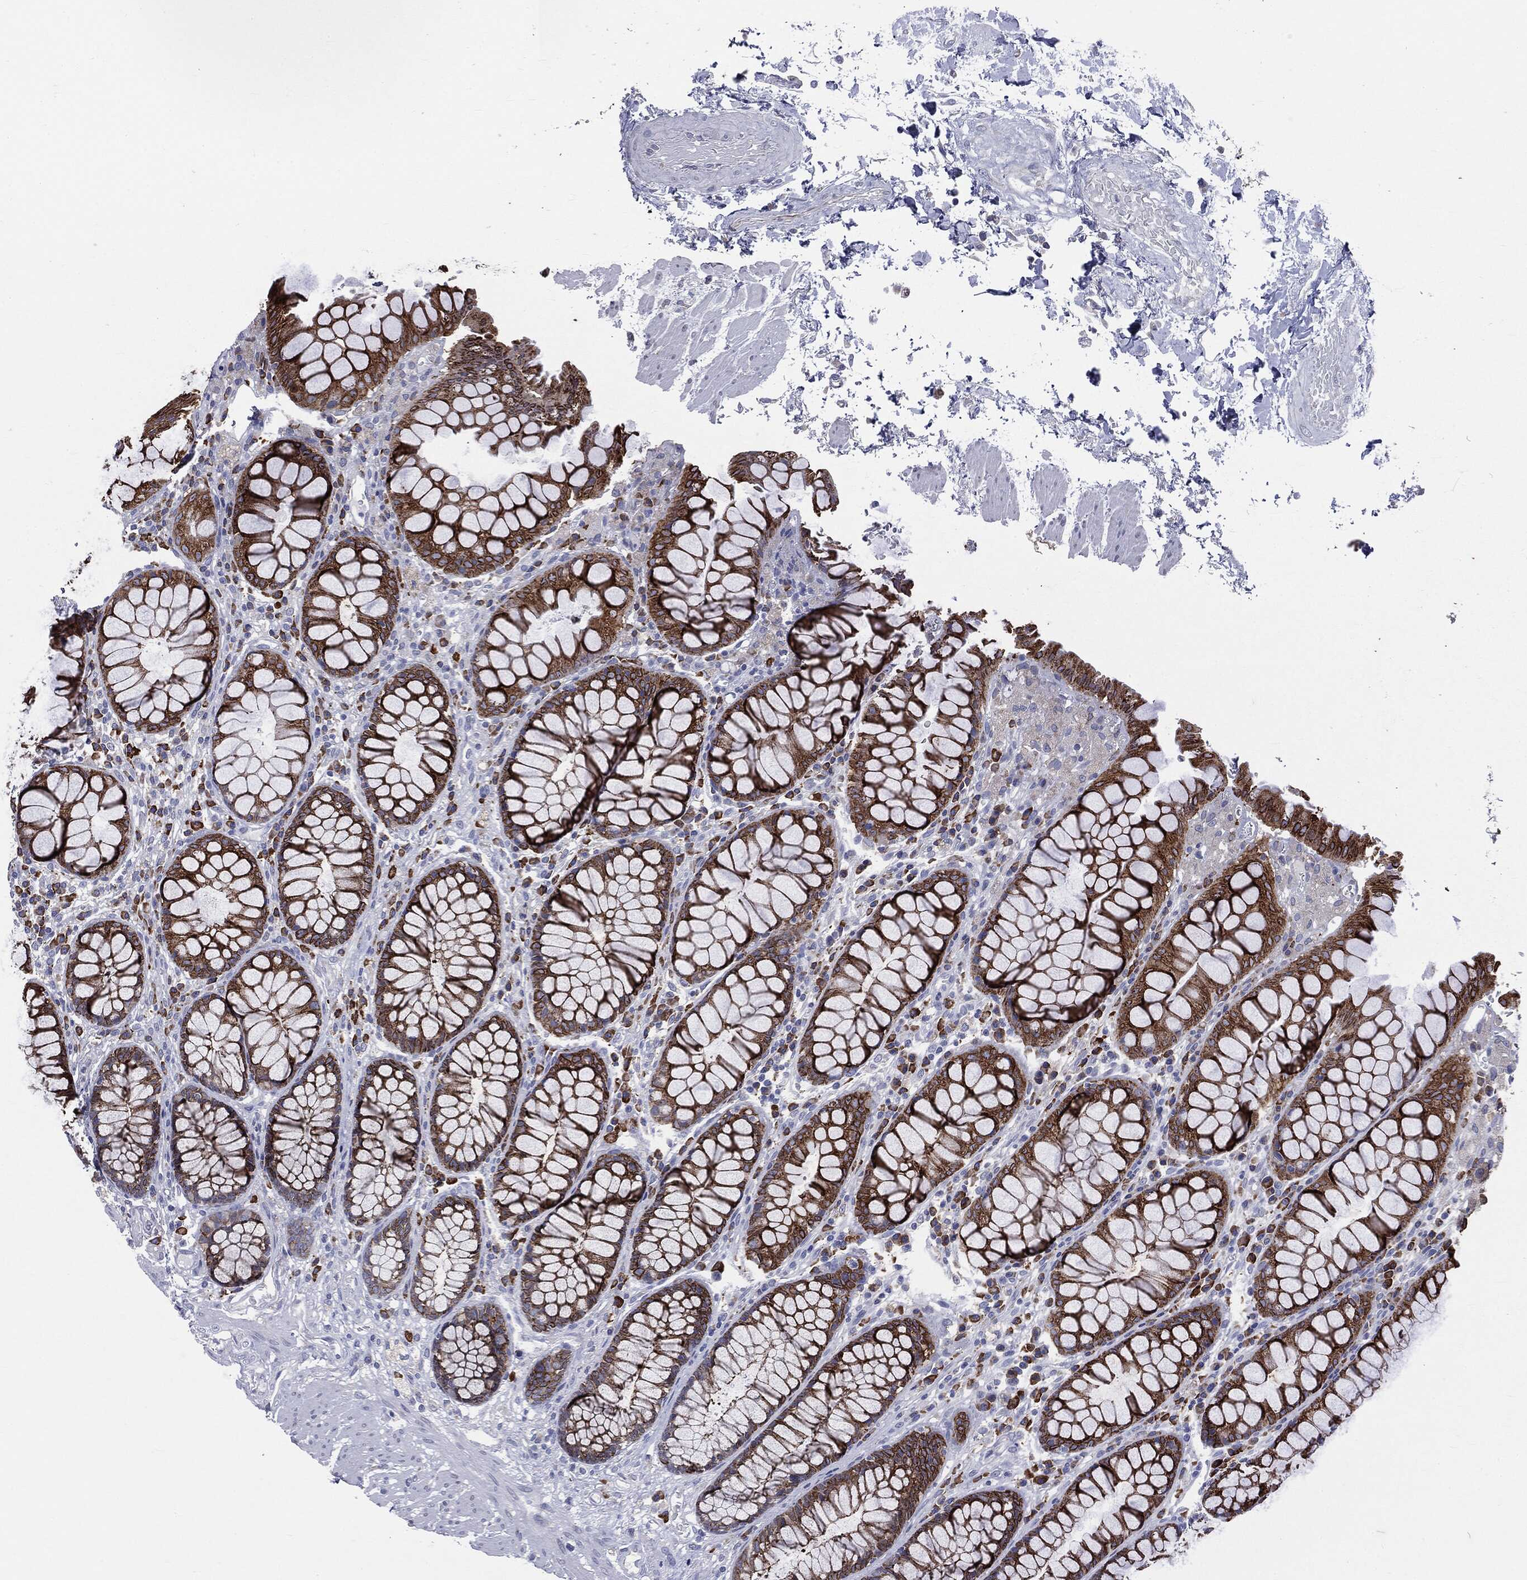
{"staining": {"intensity": "strong", "quantity": ">75%", "location": "cytoplasmic/membranous,nuclear"}, "tissue": "rectum", "cell_type": "Glandular cells", "image_type": "normal", "snomed": [{"axis": "morphology", "description": "Normal tissue, NOS"}, {"axis": "topography", "description": "Rectum"}], "caption": "High-magnification brightfield microscopy of normal rectum stained with DAB (brown) and counterstained with hematoxylin (blue). glandular cells exhibit strong cytoplasmic/membranous,nuclear expression is appreciated in about>75% of cells.", "gene": "PTGS2", "patient": {"sex": "female", "age": 68}}